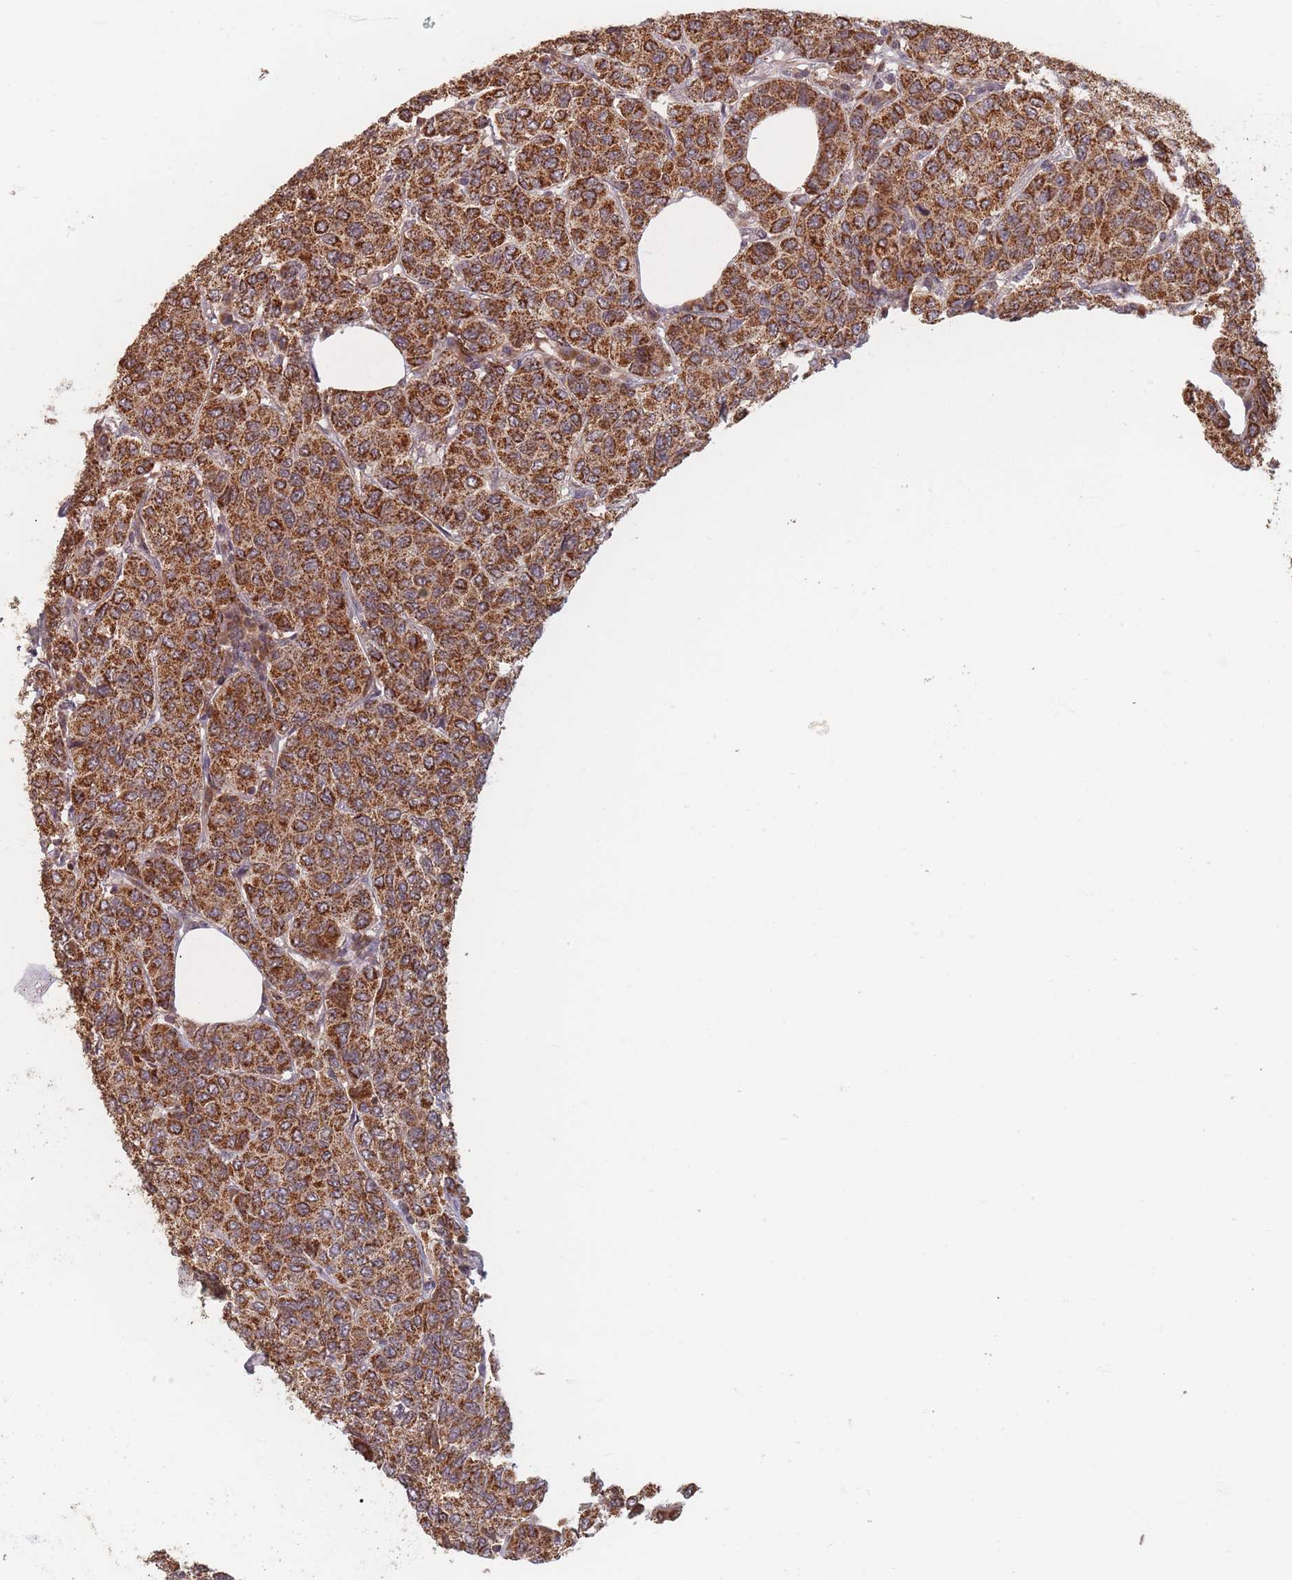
{"staining": {"intensity": "strong", "quantity": ">75%", "location": "cytoplasmic/membranous"}, "tissue": "breast cancer", "cell_type": "Tumor cells", "image_type": "cancer", "snomed": [{"axis": "morphology", "description": "Duct carcinoma"}, {"axis": "topography", "description": "Breast"}], "caption": "Protein staining exhibits strong cytoplasmic/membranous expression in approximately >75% of tumor cells in breast cancer (infiltrating ductal carcinoma).", "gene": "OR2M4", "patient": {"sex": "female", "age": 55}}